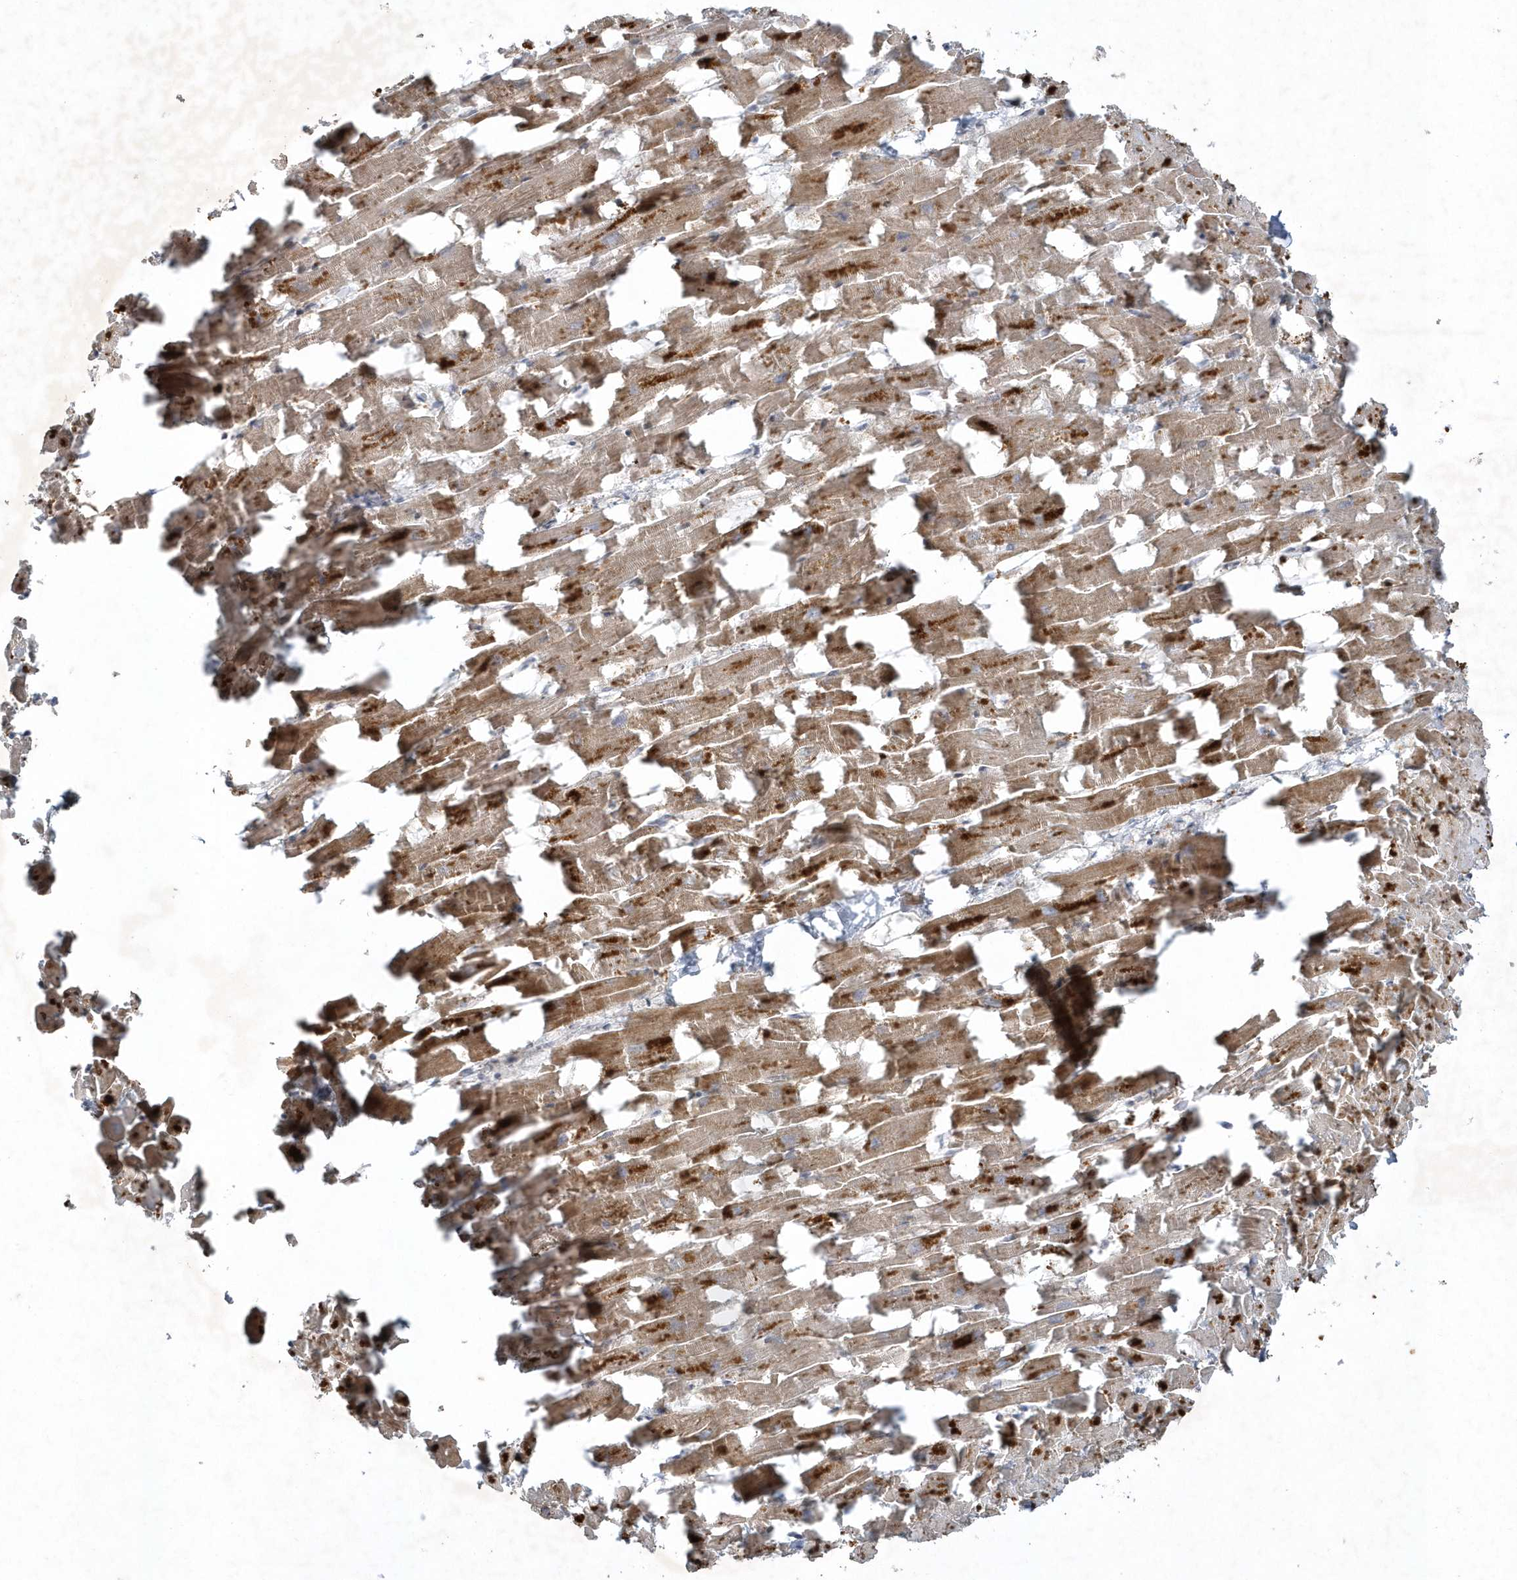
{"staining": {"intensity": "moderate", "quantity": ">75%", "location": "cytoplasmic/membranous"}, "tissue": "heart muscle", "cell_type": "Cardiomyocytes", "image_type": "normal", "snomed": [{"axis": "morphology", "description": "Normal tissue, NOS"}, {"axis": "topography", "description": "Heart"}], "caption": "This image demonstrates IHC staining of normal heart muscle, with medium moderate cytoplasmic/membranous staining in approximately >75% of cardiomyocytes.", "gene": "THG1L", "patient": {"sex": "female", "age": 64}}